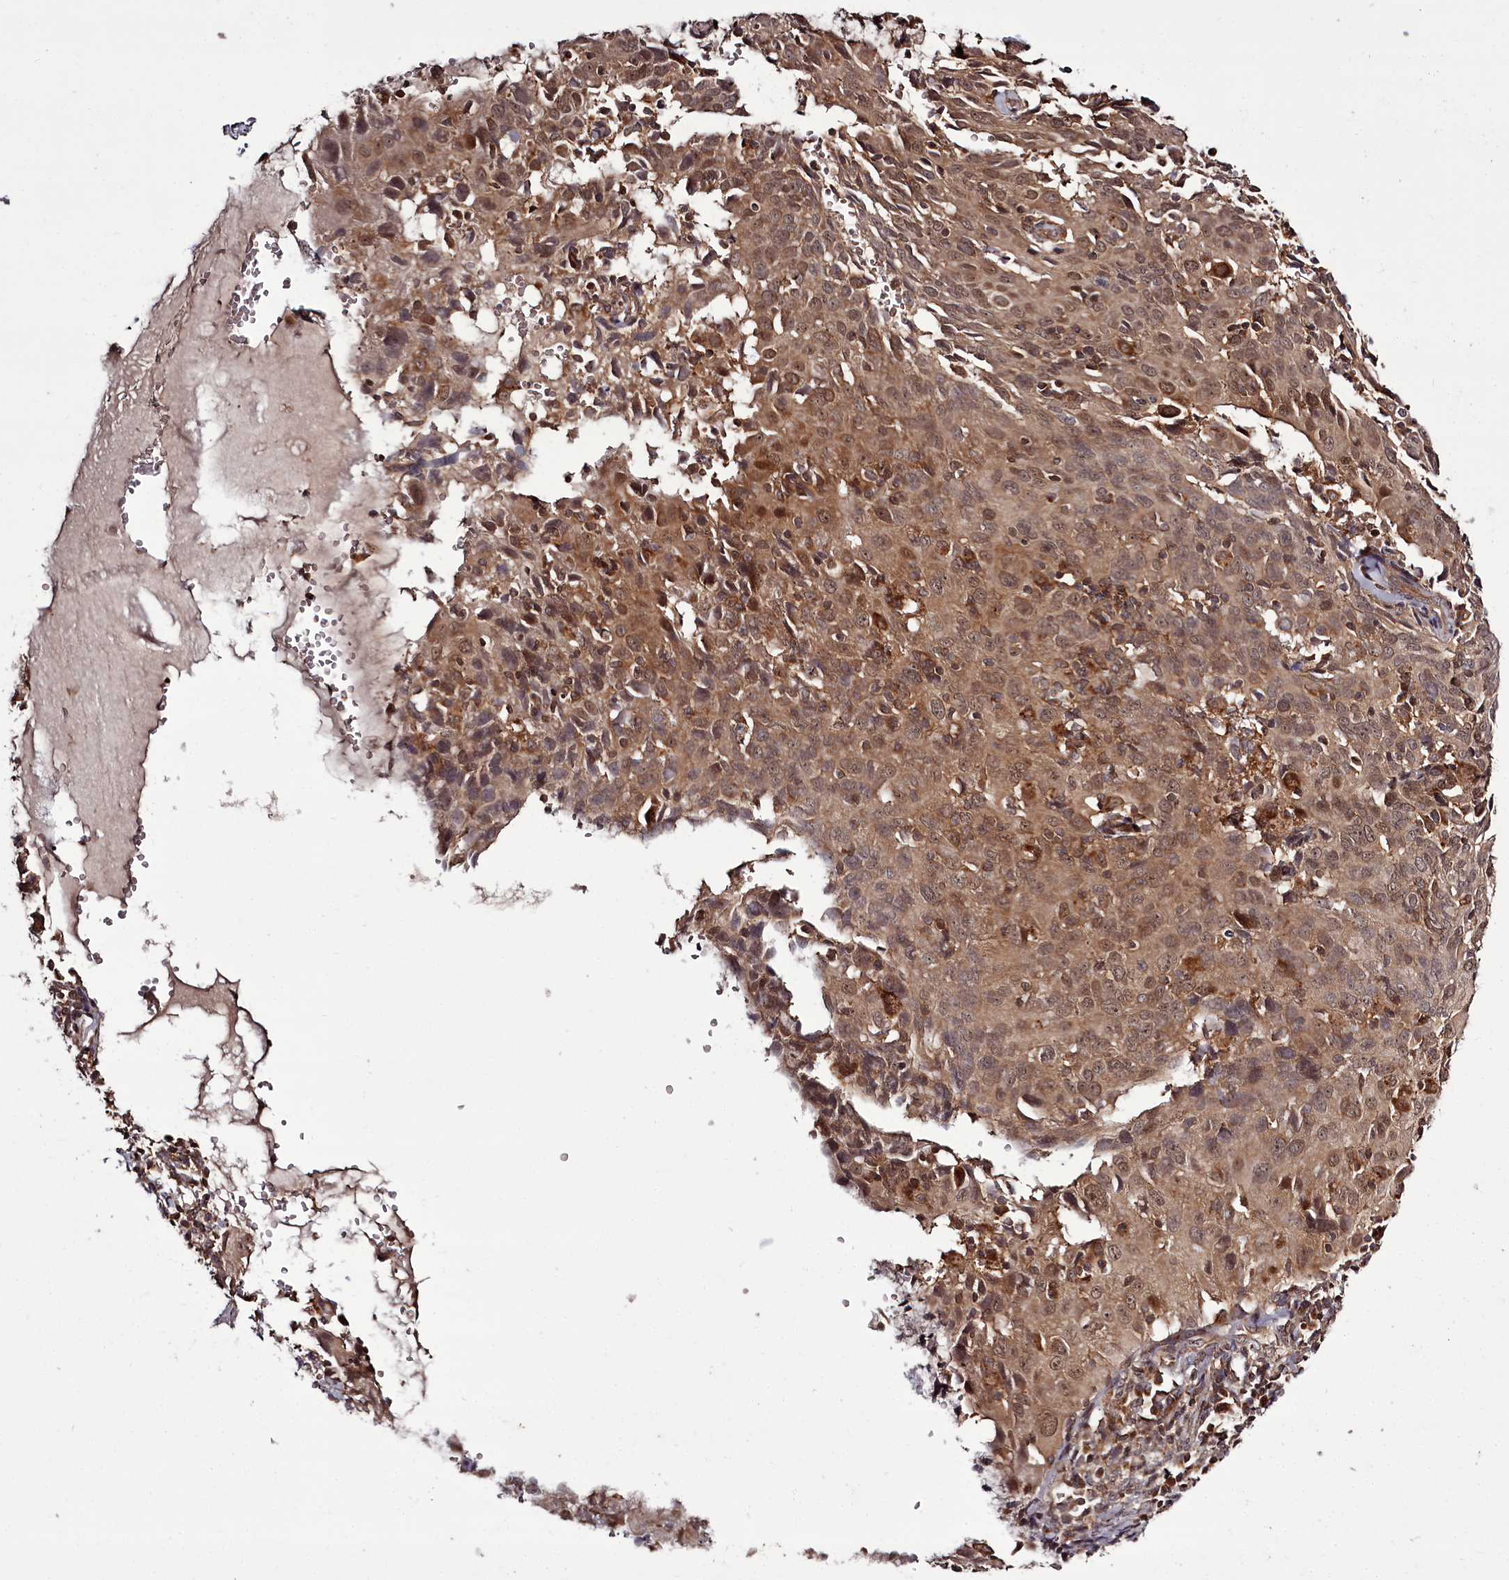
{"staining": {"intensity": "moderate", "quantity": ">75%", "location": "cytoplasmic/membranous,nuclear"}, "tissue": "cervical cancer", "cell_type": "Tumor cells", "image_type": "cancer", "snomed": [{"axis": "morphology", "description": "Squamous cell carcinoma, NOS"}, {"axis": "topography", "description": "Cervix"}], "caption": "Cervical cancer tissue displays moderate cytoplasmic/membranous and nuclear positivity in approximately >75% of tumor cells, visualized by immunohistochemistry.", "gene": "PCBP2", "patient": {"sex": "female", "age": 31}}